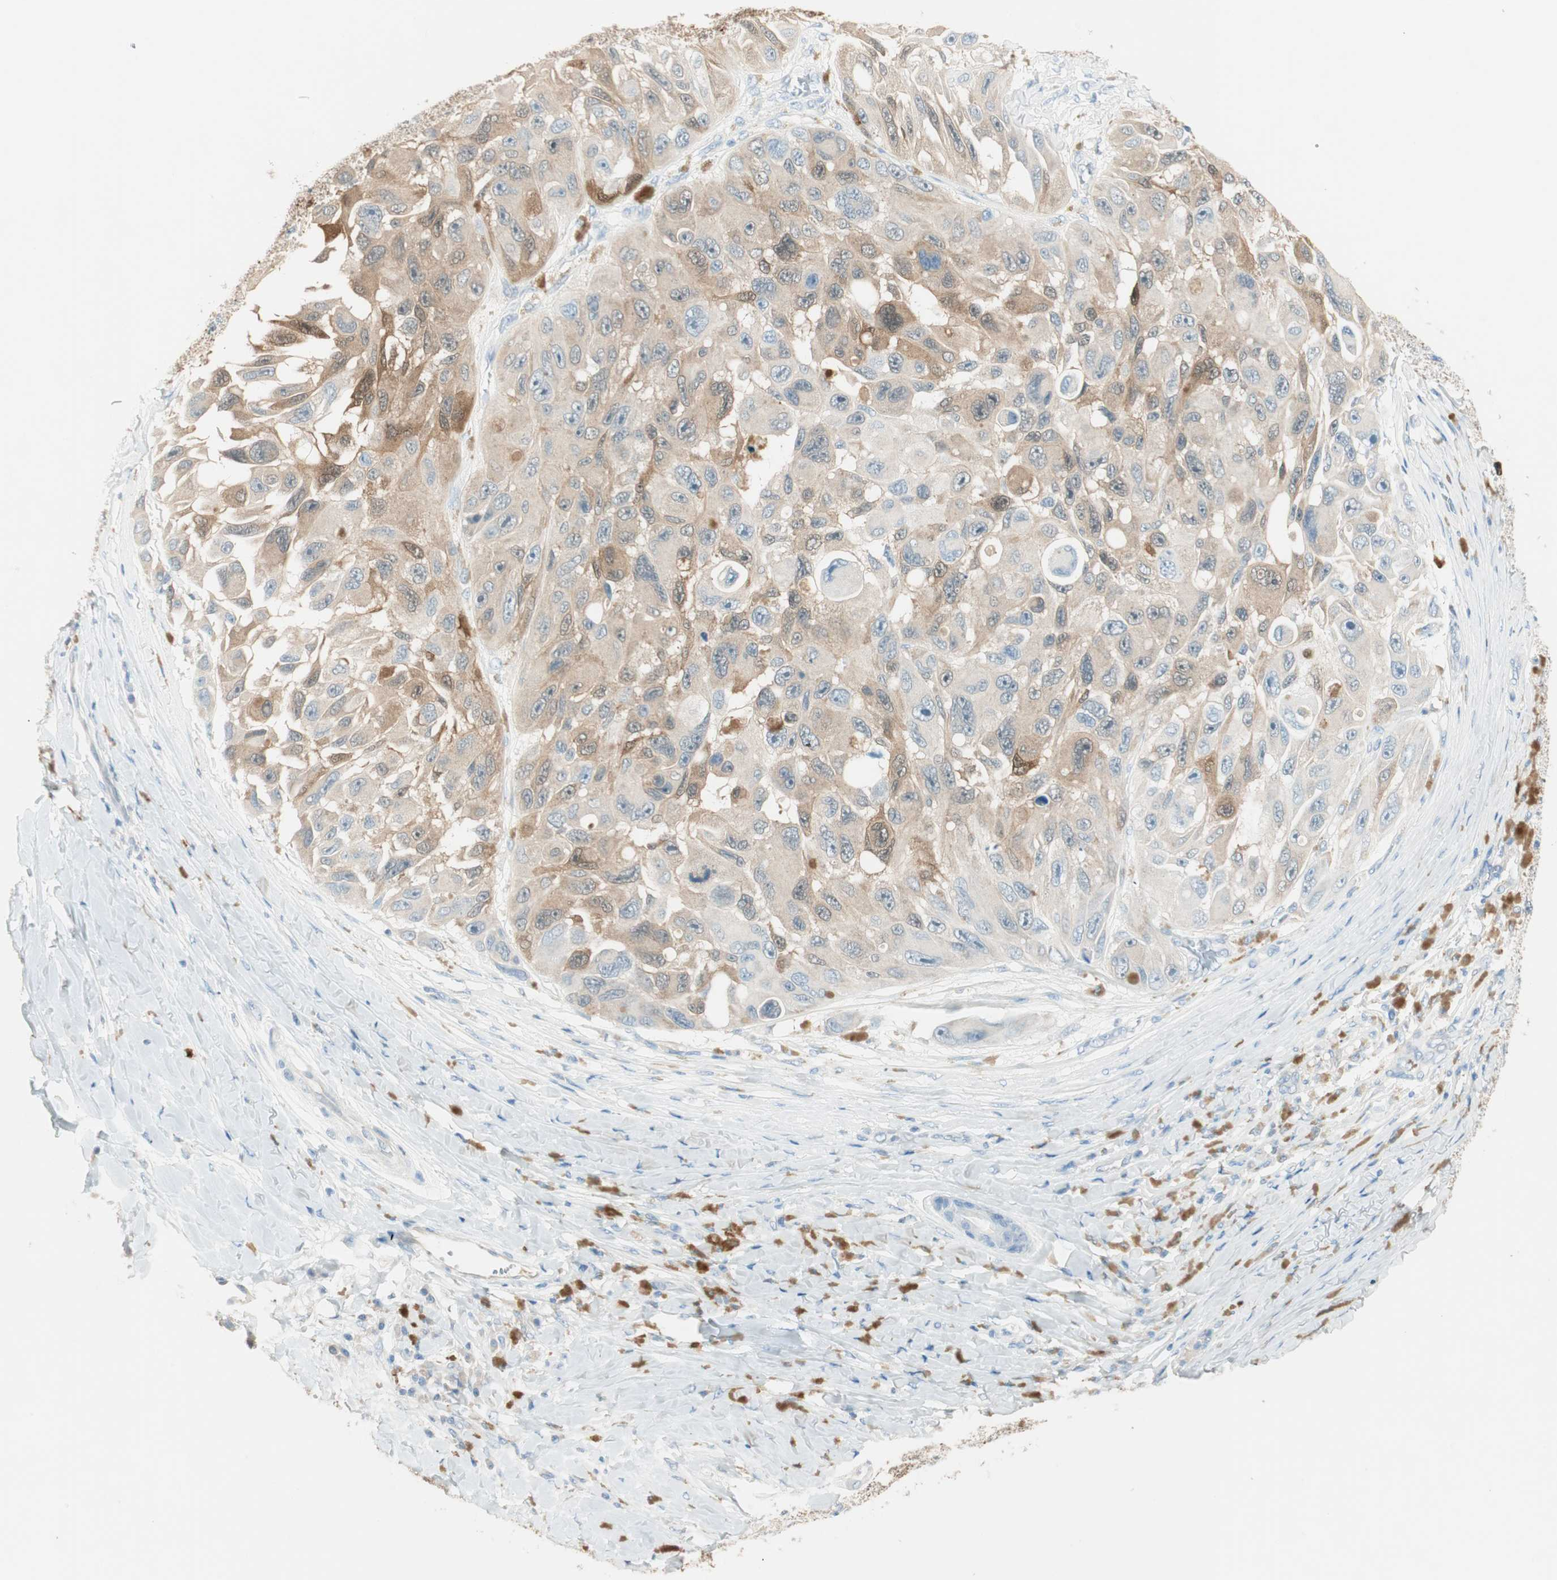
{"staining": {"intensity": "moderate", "quantity": ">75%", "location": "cytoplasmic/membranous,nuclear"}, "tissue": "melanoma", "cell_type": "Tumor cells", "image_type": "cancer", "snomed": [{"axis": "morphology", "description": "Malignant melanoma, NOS"}, {"axis": "topography", "description": "Skin"}], "caption": "Melanoma stained for a protein (brown) displays moderate cytoplasmic/membranous and nuclear positive staining in approximately >75% of tumor cells.", "gene": "HPGD", "patient": {"sex": "female", "age": 73}}